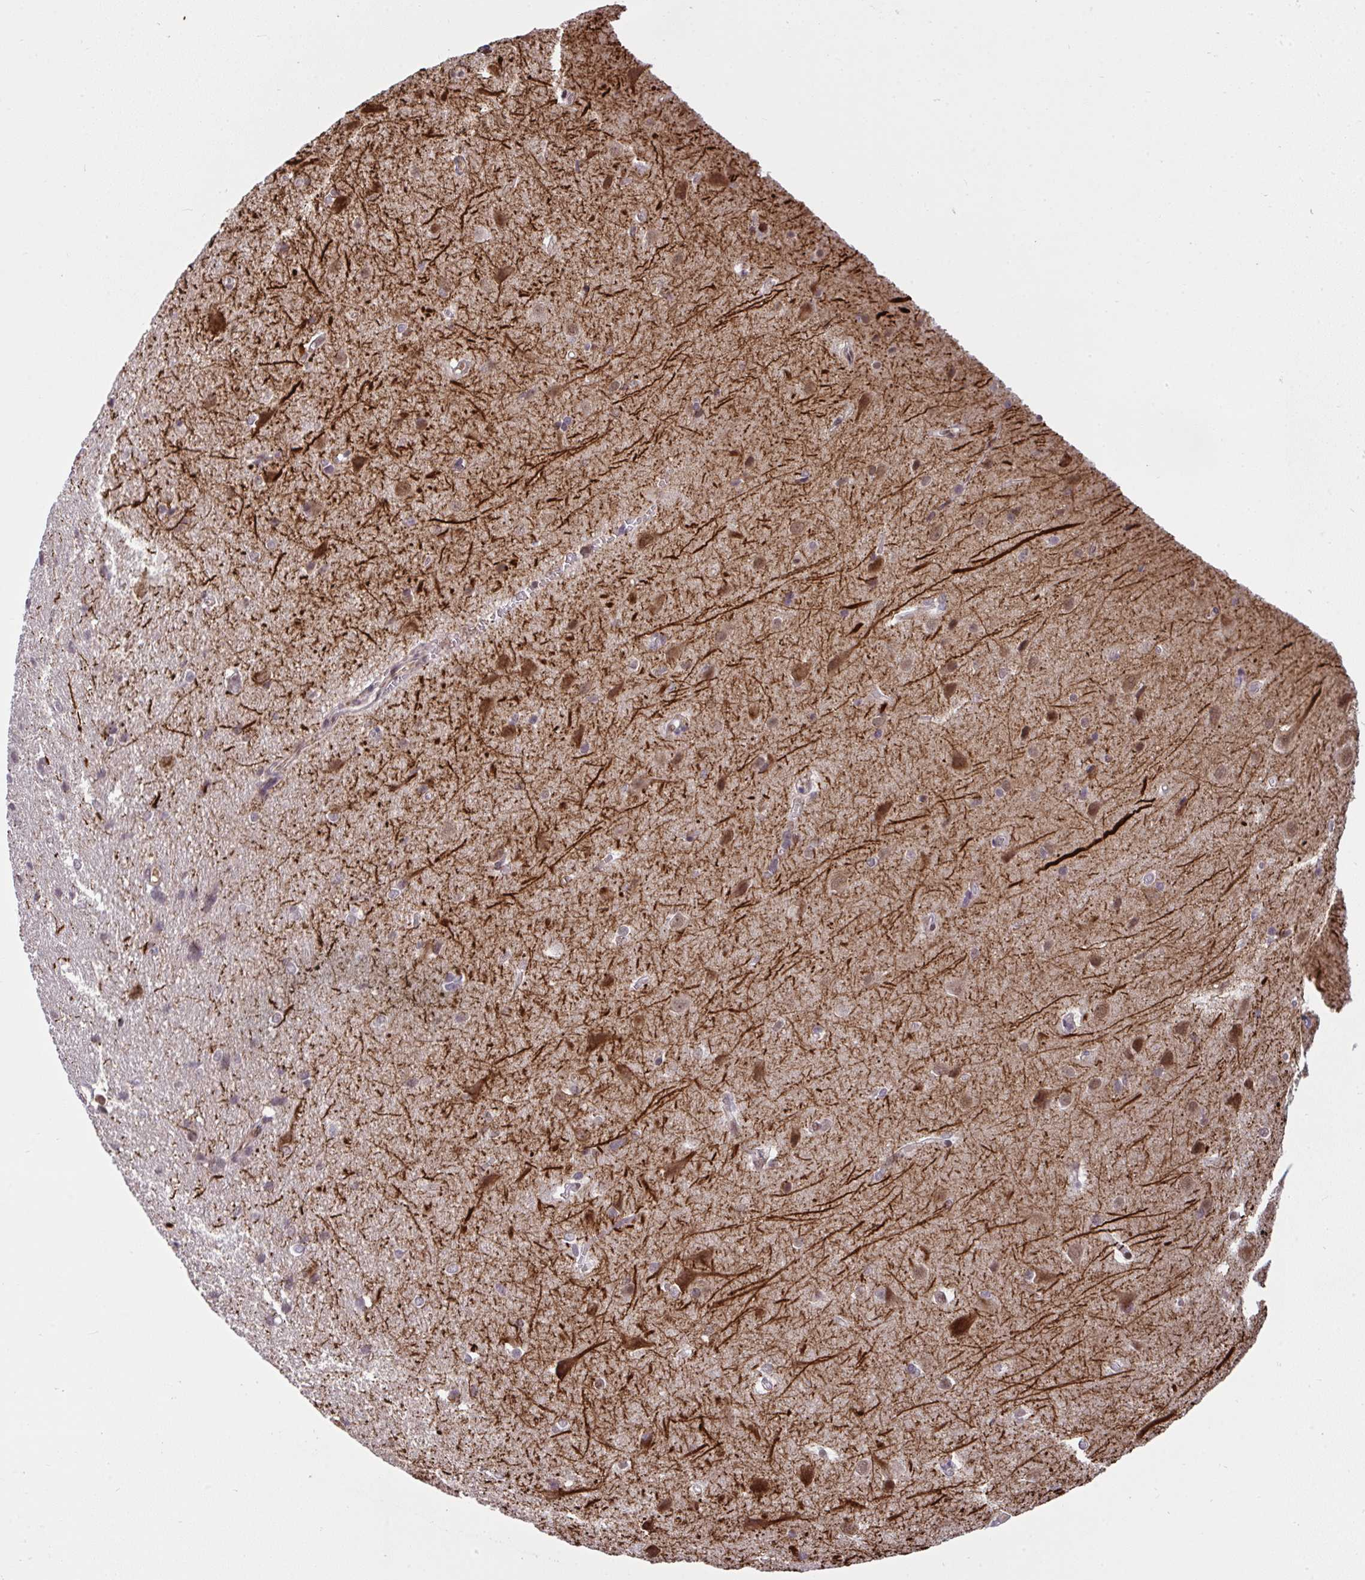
{"staining": {"intensity": "negative", "quantity": "none", "location": "none"}, "tissue": "cerebral cortex", "cell_type": "Endothelial cells", "image_type": "normal", "snomed": [{"axis": "morphology", "description": "Normal tissue, NOS"}, {"axis": "topography", "description": "Cerebral cortex"}], "caption": "This is a photomicrograph of immunohistochemistry (IHC) staining of normal cerebral cortex, which shows no staining in endothelial cells. (Stains: DAB (3,3'-diaminobenzidine) immunohistochemistry (IHC) with hematoxylin counter stain, Microscopy: brightfield microscopy at high magnification).", "gene": "KLF2", "patient": {"sex": "male", "age": 37}}